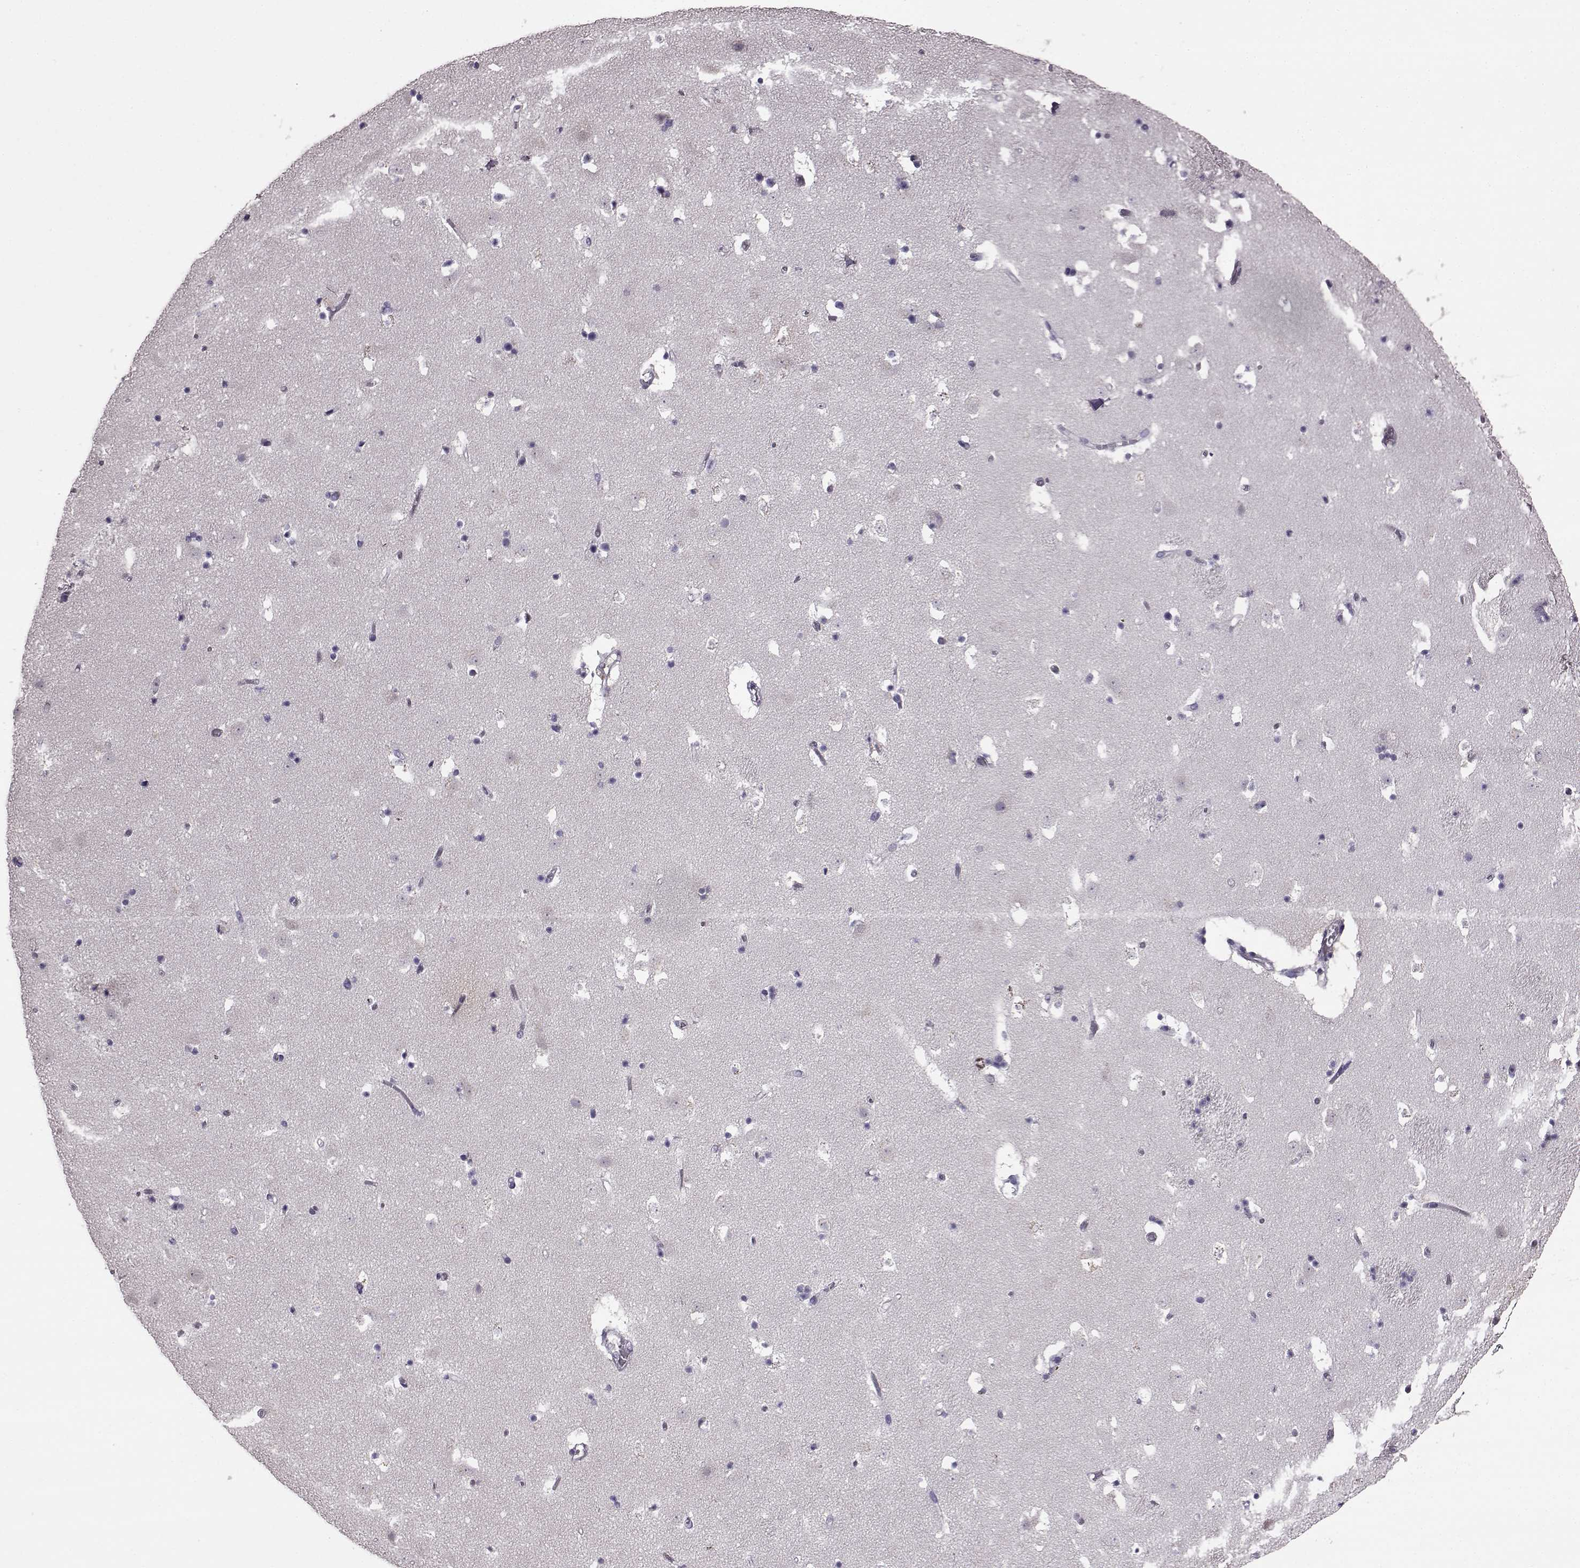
{"staining": {"intensity": "negative", "quantity": "none", "location": "none"}, "tissue": "caudate", "cell_type": "Glial cells", "image_type": "normal", "snomed": [{"axis": "morphology", "description": "Normal tissue, NOS"}, {"axis": "topography", "description": "Lateral ventricle wall"}], "caption": "The immunohistochemistry (IHC) histopathology image has no significant expression in glial cells of caudate.", "gene": "ADGRG2", "patient": {"sex": "female", "age": 42}}